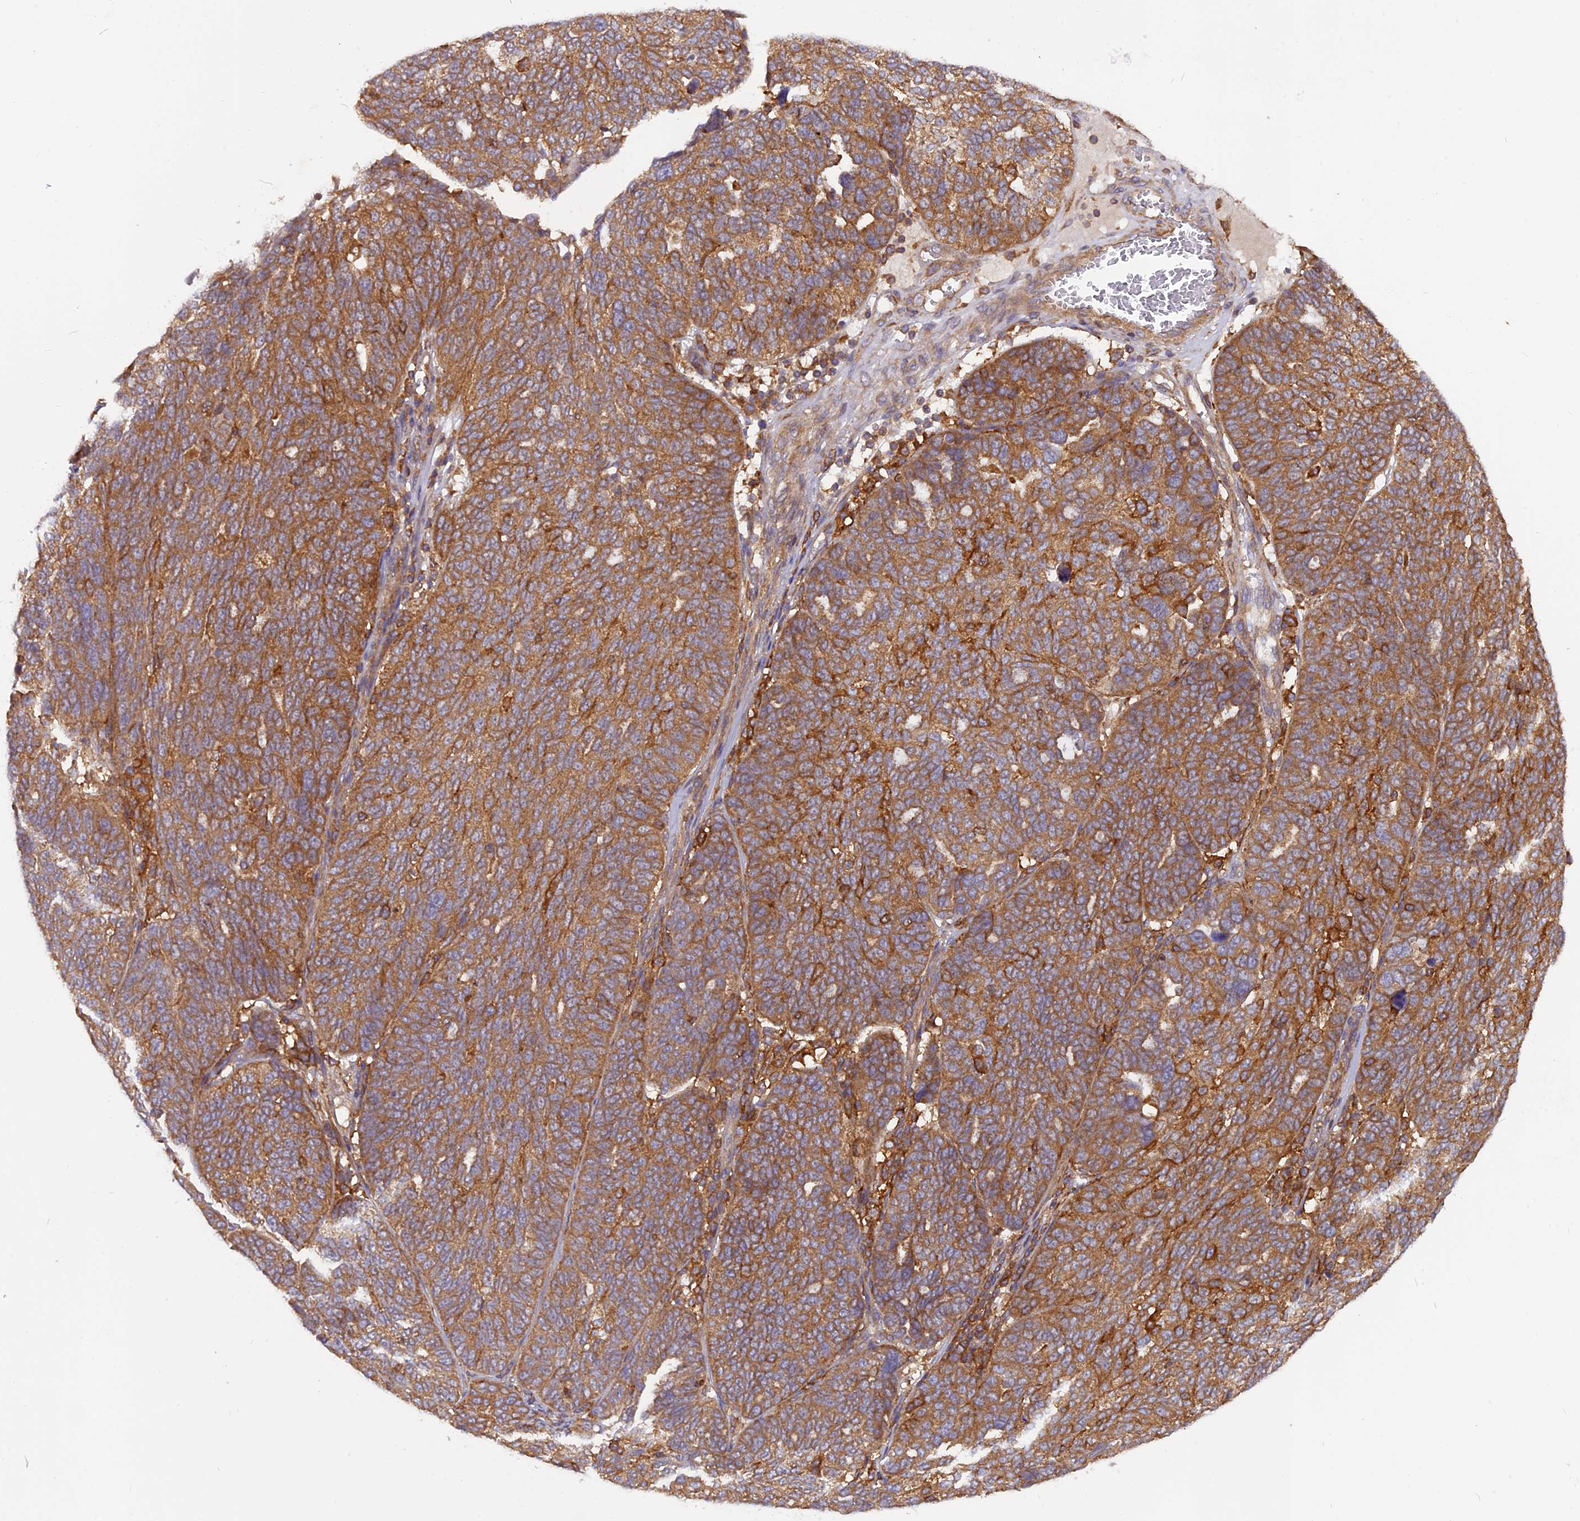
{"staining": {"intensity": "moderate", "quantity": ">75%", "location": "cytoplasmic/membranous"}, "tissue": "ovarian cancer", "cell_type": "Tumor cells", "image_type": "cancer", "snomed": [{"axis": "morphology", "description": "Cystadenocarcinoma, serous, NOS"}, {"axis": "topography", "description": "Ovary"}], "caption": "Brown immunohistochemical staining in human ovarian cancer exhibits moderate cytoplasmic/membranous staining in approximately >75% of tumor cells.", "gene": "MYO9B", "patient": {"sex": "female", "age": 59}}